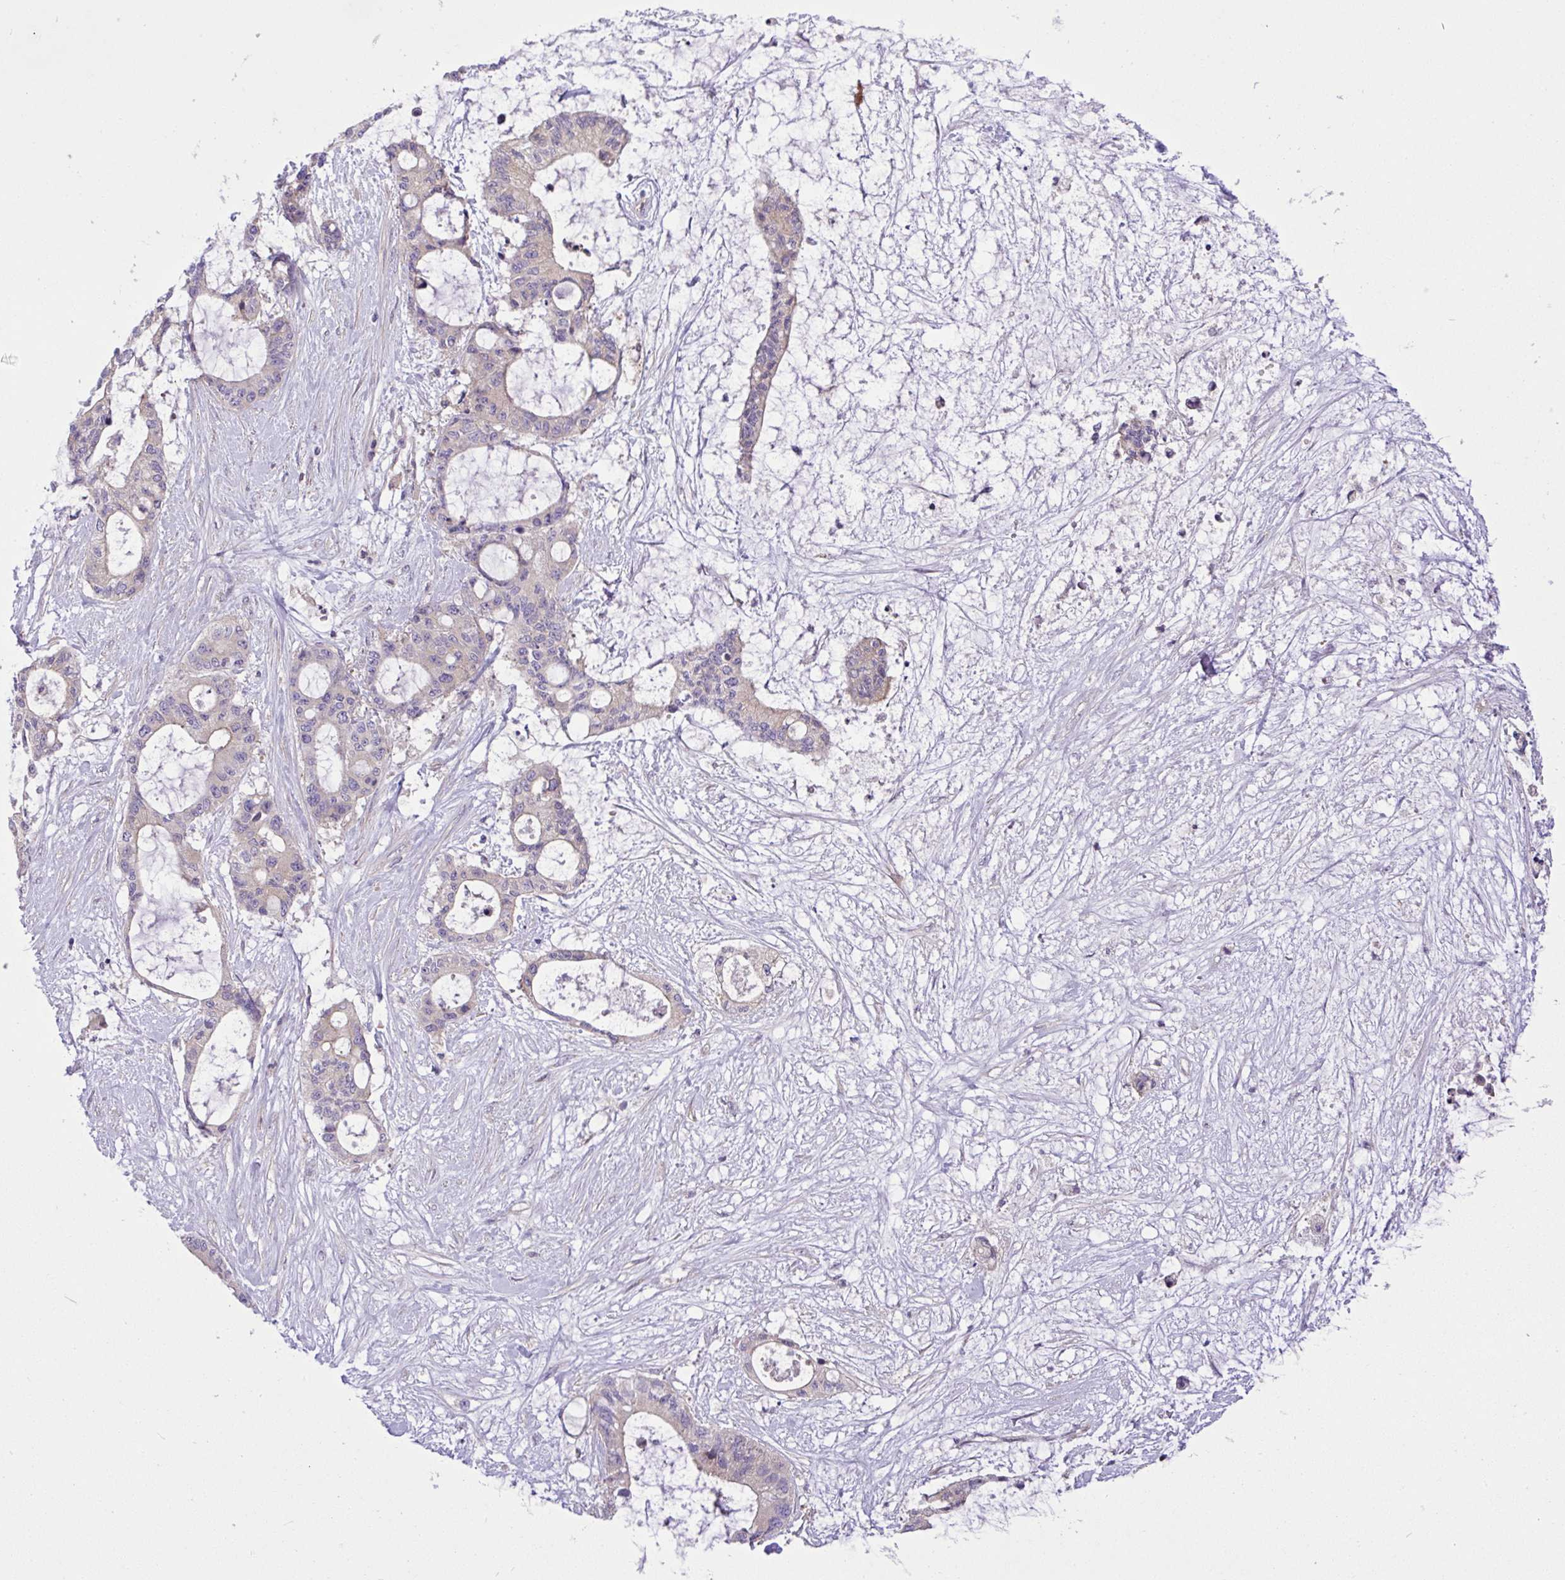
{"staining": {"intensity": "negative", "quantity": "none", "location": "none"}, "tissue": "liver cancer", "cell_type": "Tumor cells", "image_type": "cancer", "snomed": [{"axis": "morphology", "description": "Normal tissue, NOS"}, {"axis": "morphology", "description": "Cholangiocarcinoma"}, {"axis": "topography", "description": "Liver"}, {"axis": "topography", "description": "Peripheral nerve tissue"}], "caption": "Liver cancer (cholangiocarcinoma) was stained to show a protein in brown. There is no significant positivity in tumor cells.", "gene": "GRB14", "patient": {"sex": "female", "age": 73}}